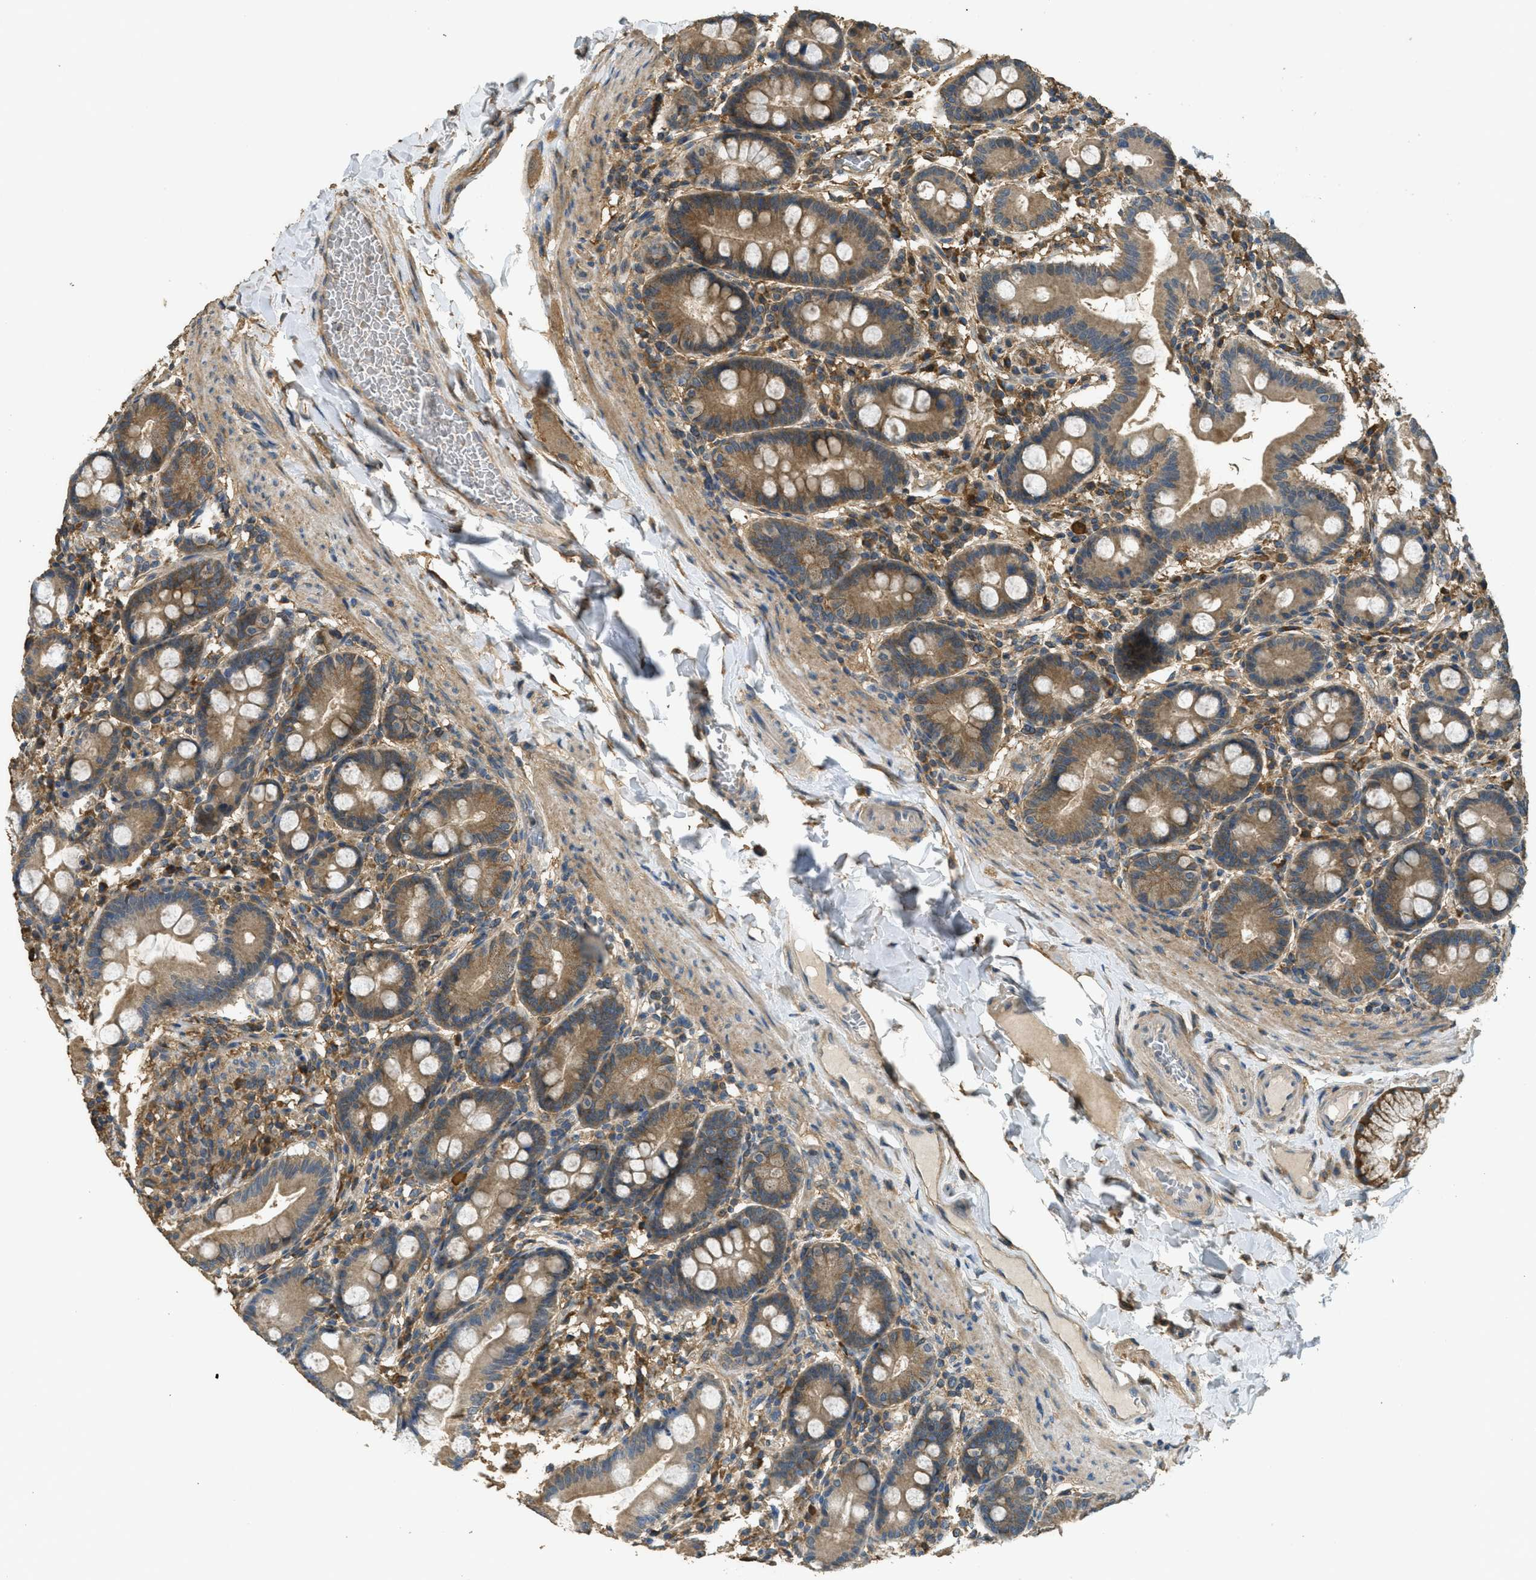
{"staining": {"intensity": "moderate", "quantity": ">75%", "location": "cytoplasmic/membranous"}, "tissue": "duodenum", "cell_type": "Glandular cells", "image_type": "normal", "snomed": [{"axis": "morphology", "description": "Normal tissue, NOS"}, {"axis": "topography", "description": "Duodenum"}], "caption": "The photomicrograph displays a brown stain indicating the presence of a protein in the cytoplasmic/membranous of glandular cells in duodenum. (IHC, brightfield microscopy, high magnification).", "gene": "CD276", "patient": {"sex": "male", "age": 50}}